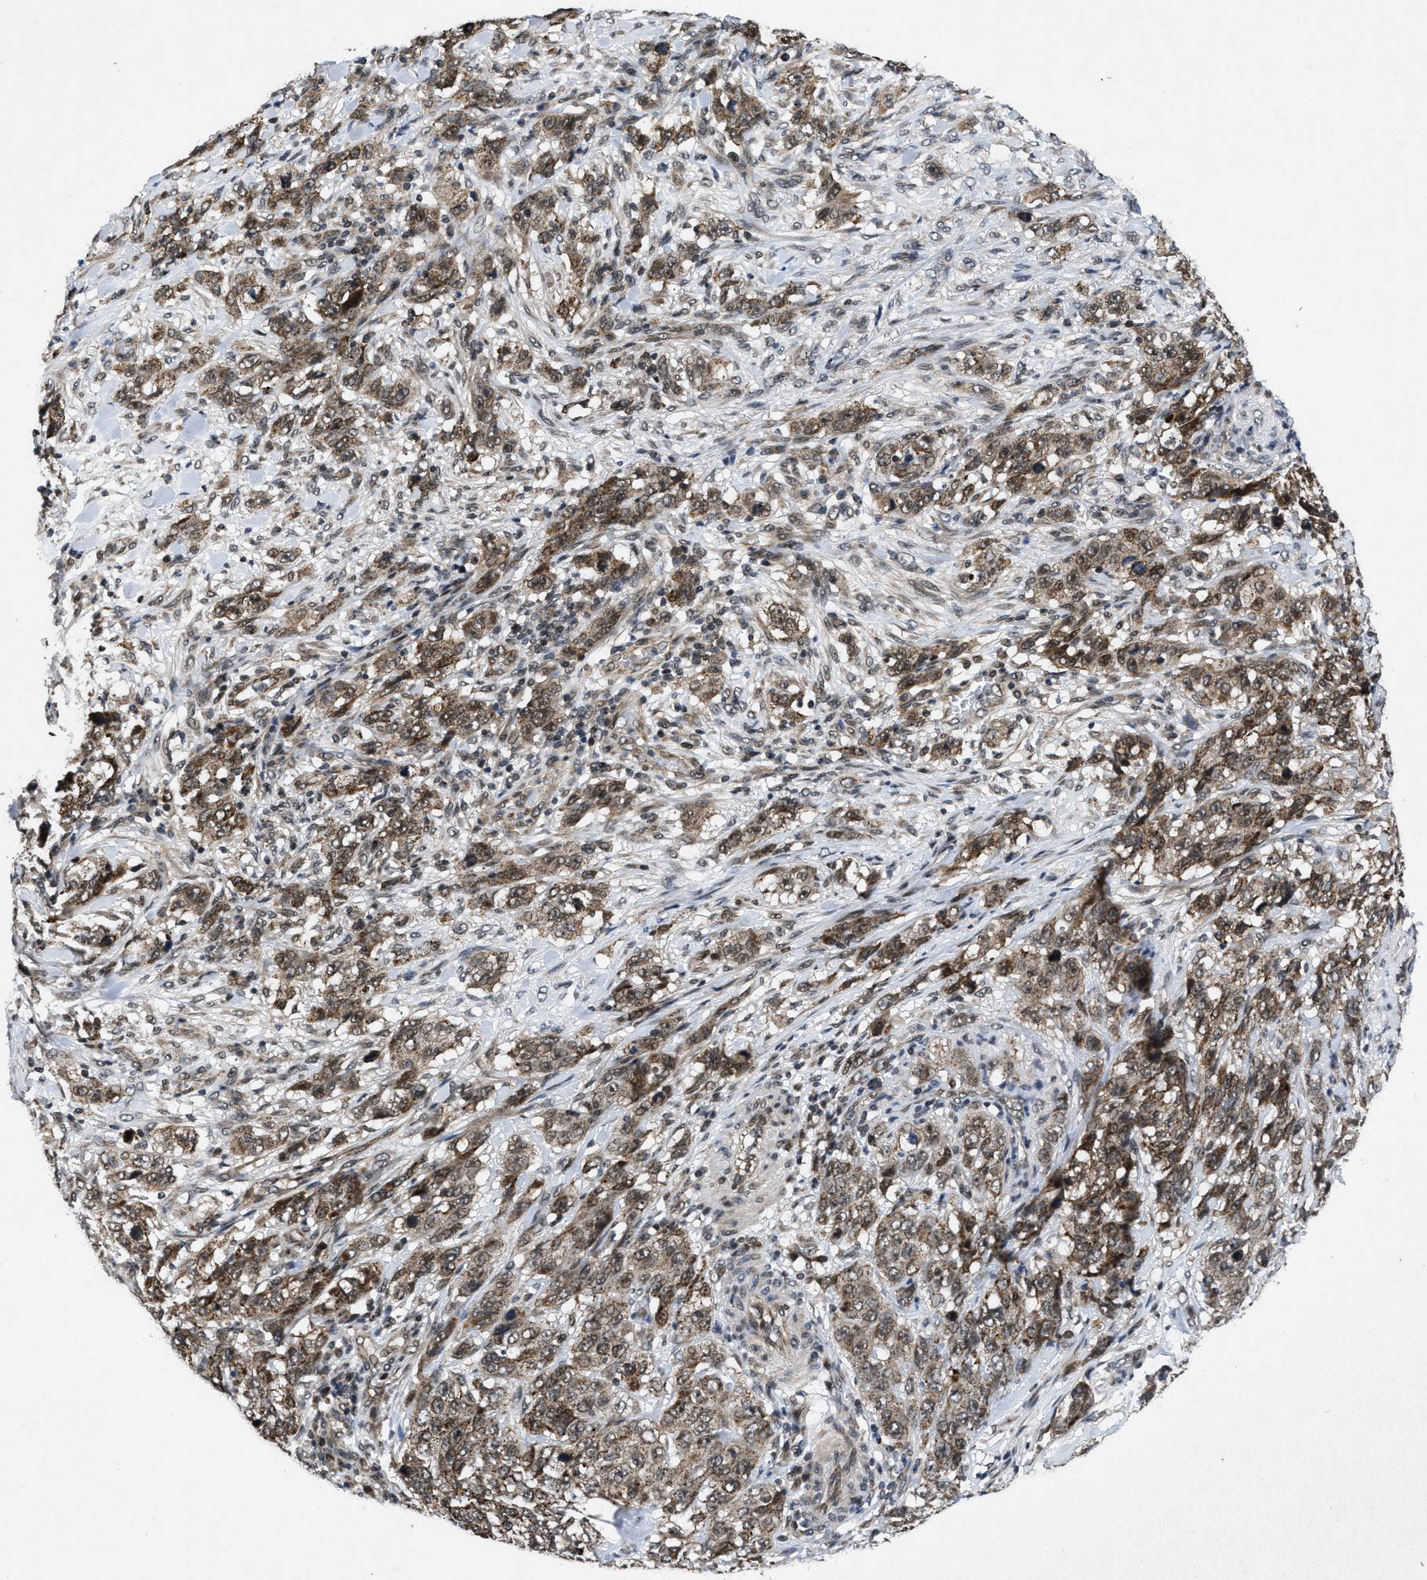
{"staining": {"intensity": "moderate", "quantity": ">75%", "location": "cytoplasmic/membranous,nuclear"}, "tissue": "stomach cancer", "cell_type": "Tumor cells", "image_type": "cancer", "snomed": [{"axis": "morphology", "description": "Adenocarcinoma, NOS"}, {"axis": "topography", "description": "Stomach"}], "caption": "High-magnification brightfield microscopy of adenocarcinoma (stomach) stained with DAB (brown) and counterstained with hematoxylin (blue). tumor cells exhibit moderate cytoplasmic/membranous and nuclear staining is present in approximately>75% of cells.", "gene": "ZNHIT1", "patient": {"sex": "male", "age": 48}}